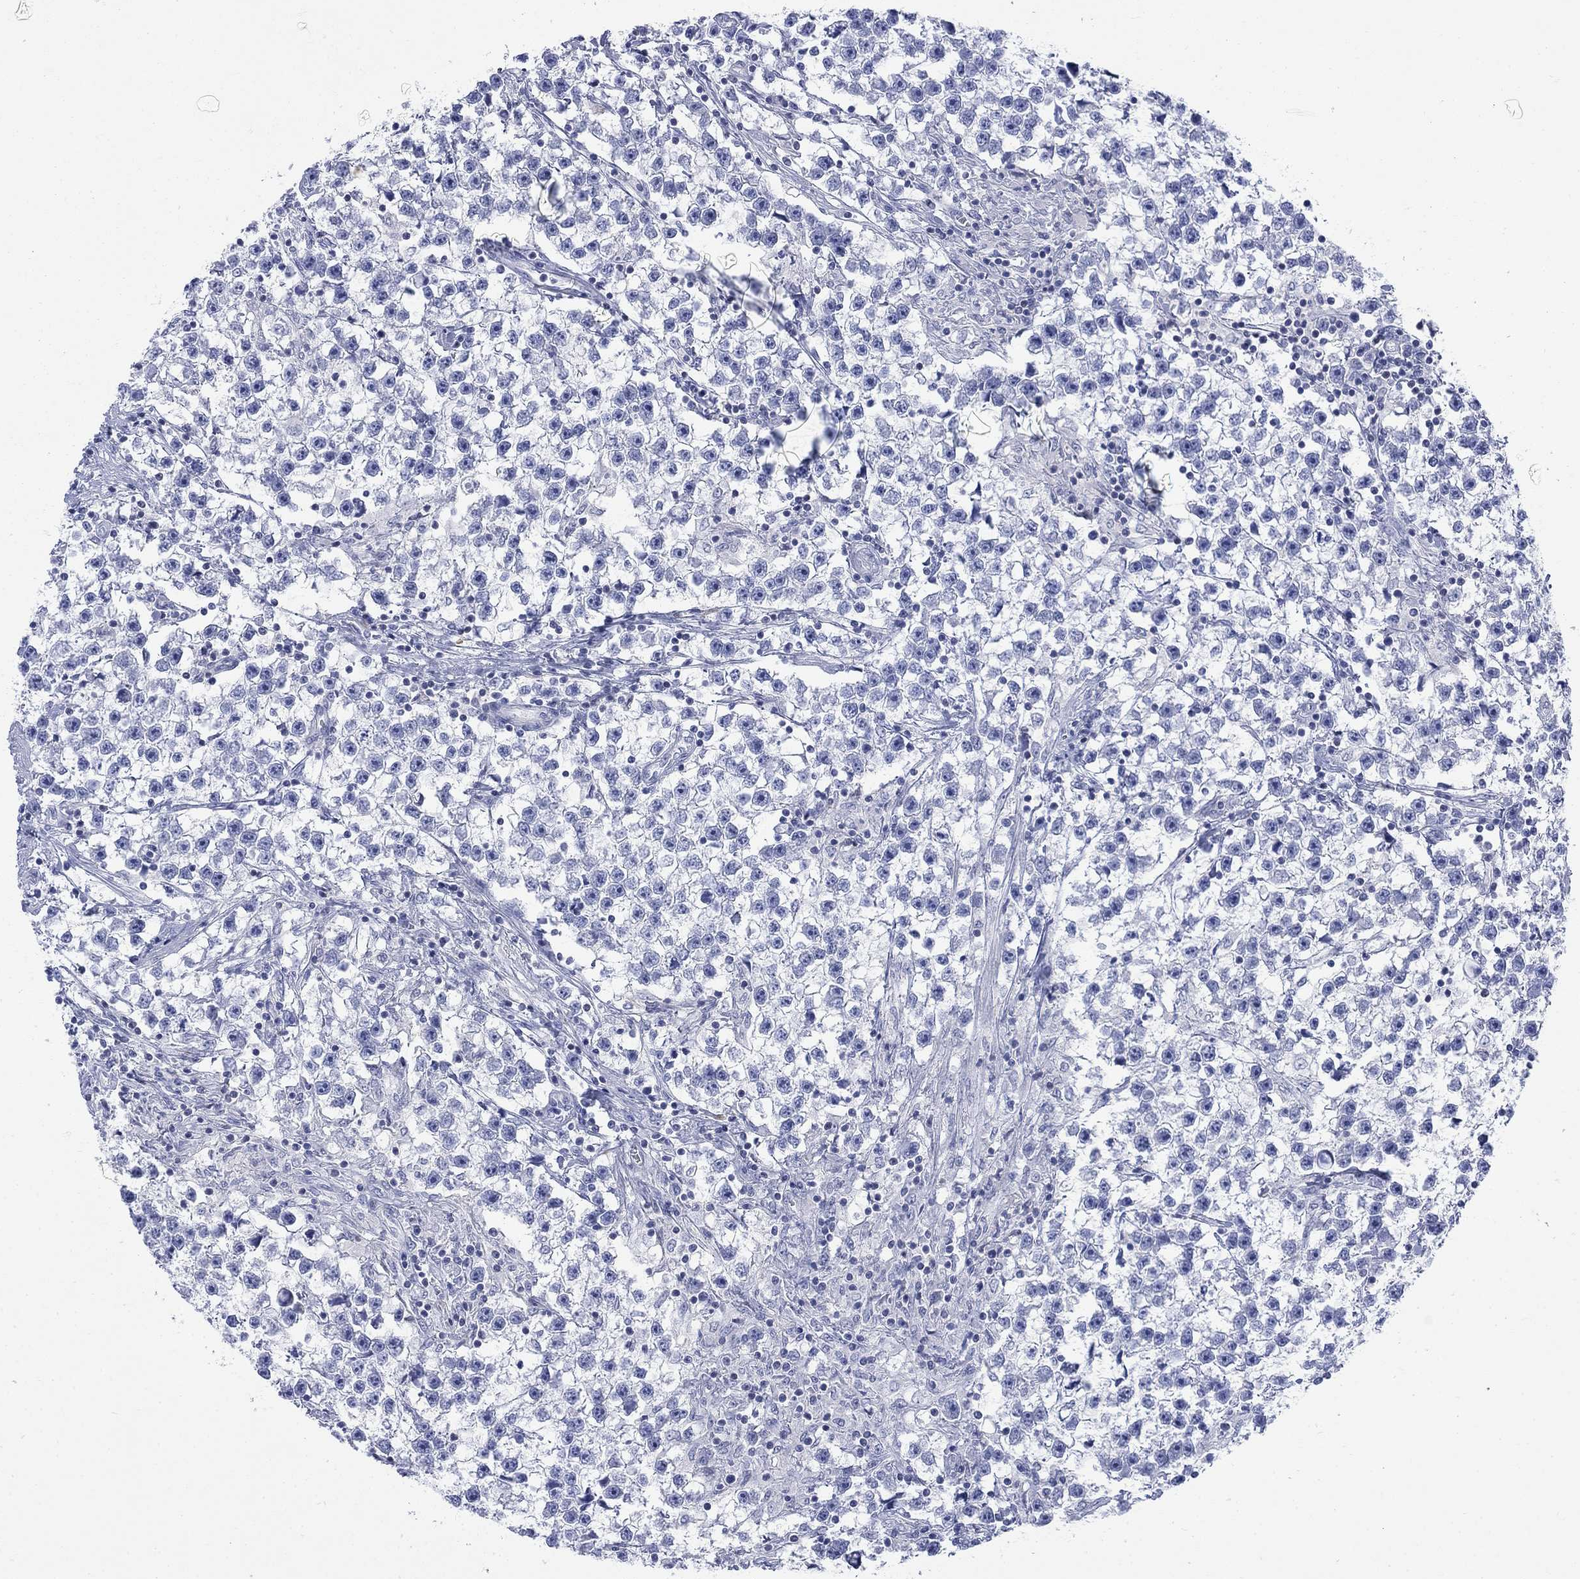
{"staining": {"intensity": "negative", "quantity": "none", "location": "none"}, "tissue": "testis cancer", "cell_type": "Tumor cells", "image_type": "cancer", "snomed": [{"axis": "morphology", "description": "Seminoma, NOS"}, {"axis": "topography", "description": "Testis"}], "caption": "Immunohistochemistry (IHC) of human testis cancer (seminoma) exhibits no expression in tumor cells.", "gene": "IGF2BP3", "patient": {"sex": "male", "age": 59}}